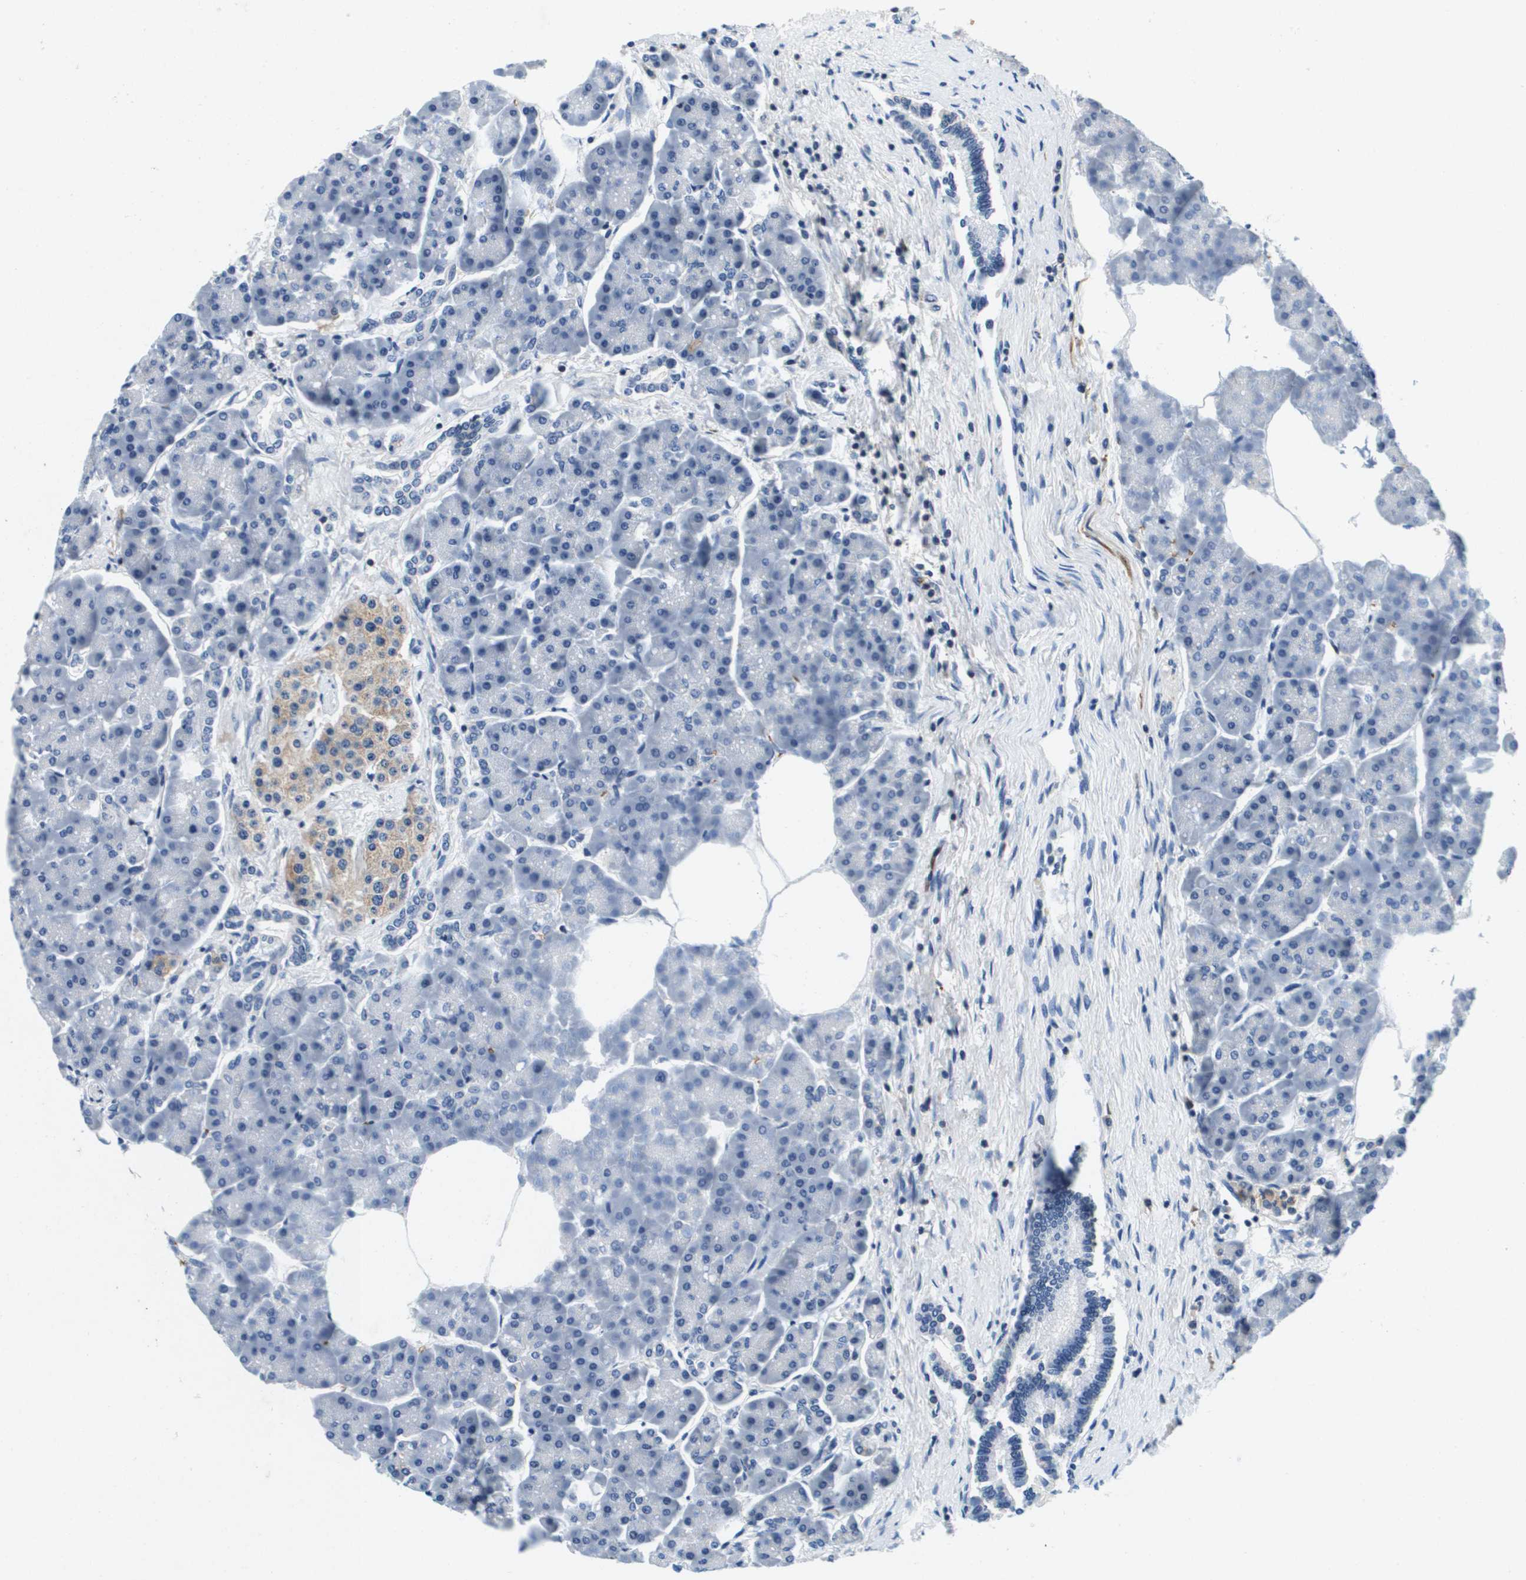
{"staining": {"intensity": "negative", "quantity": "none", "location": "none"}, "tissue": "pancreas", "cell_type": "Exocrine glandular cells", "image_type": "normal", "snomed": [{"axis": "morphology", "description": "Normal tissue, NOS"}, {"axis": "topography", "description": "Pancreas"}], "caption": "Immunohistochemistry (IHC) image of normal pancreas: pancreas stained with DAB exhibits no significant protein staining in exocrine glandular cells.", "gene": "KCNQ5", "patient": {"sex": "female", "age": 70}}